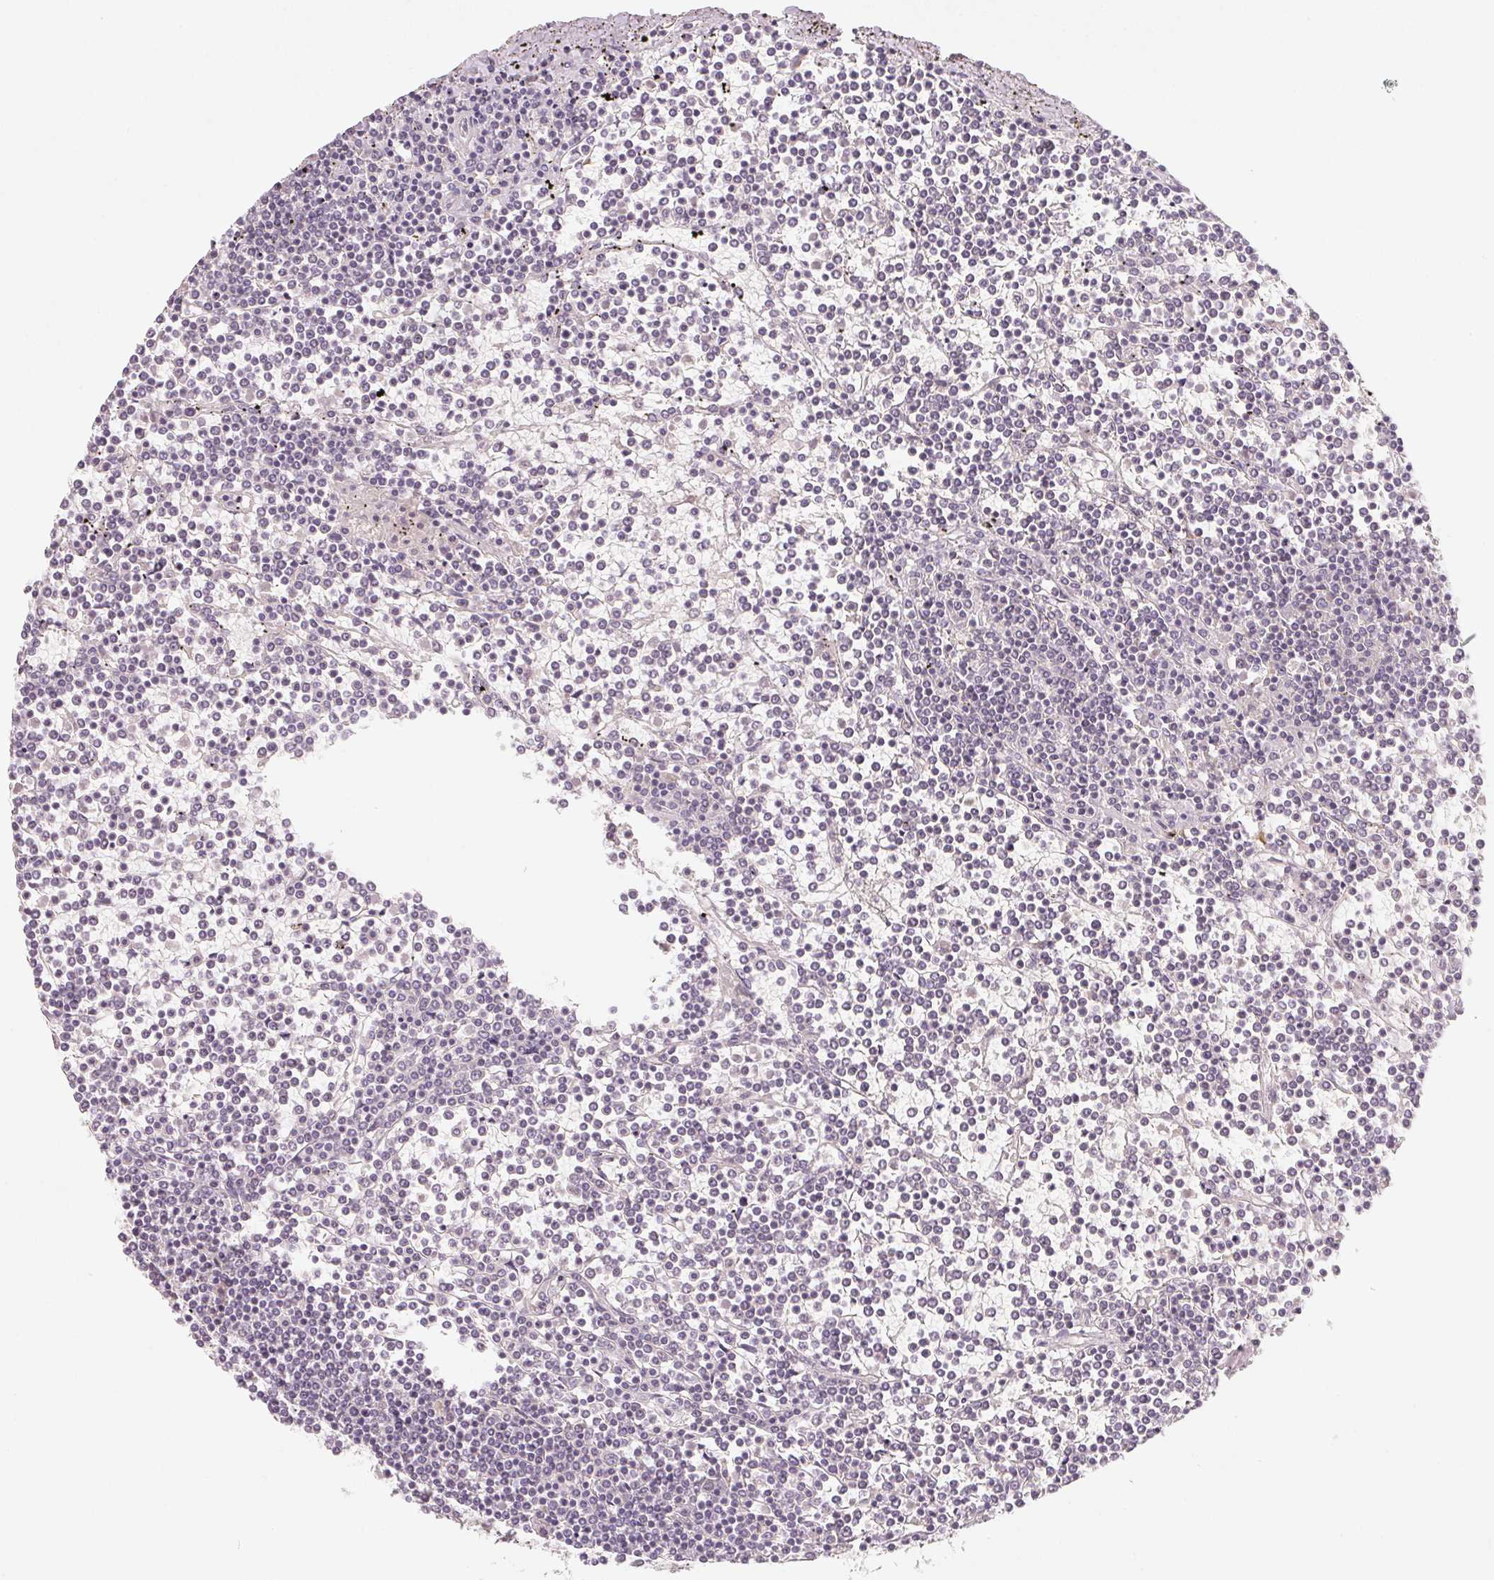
{"staining": {"intensity": "negative", "quantity": "none", "location": "none"}, "tissue": "lymphoma", "cell_type": "Tumor cells", "image_type": "cancer", "snomed": [{"axis": "morphology", "description": "Malignant lymphoma, non-Hodgkin's type, Low grade"}, {"axis": "topography", "description": "Spleen"}], "caption": "Tumor cells show no significant positivity in low-grade malignant lymphoma, non-Hodgkin's type. (DAB immunohistochemistry (IHC) visualized using brightfield microscopy, high magnification).", "gene": "GHITM", "patient": {"sex": "female", "age": 19}}